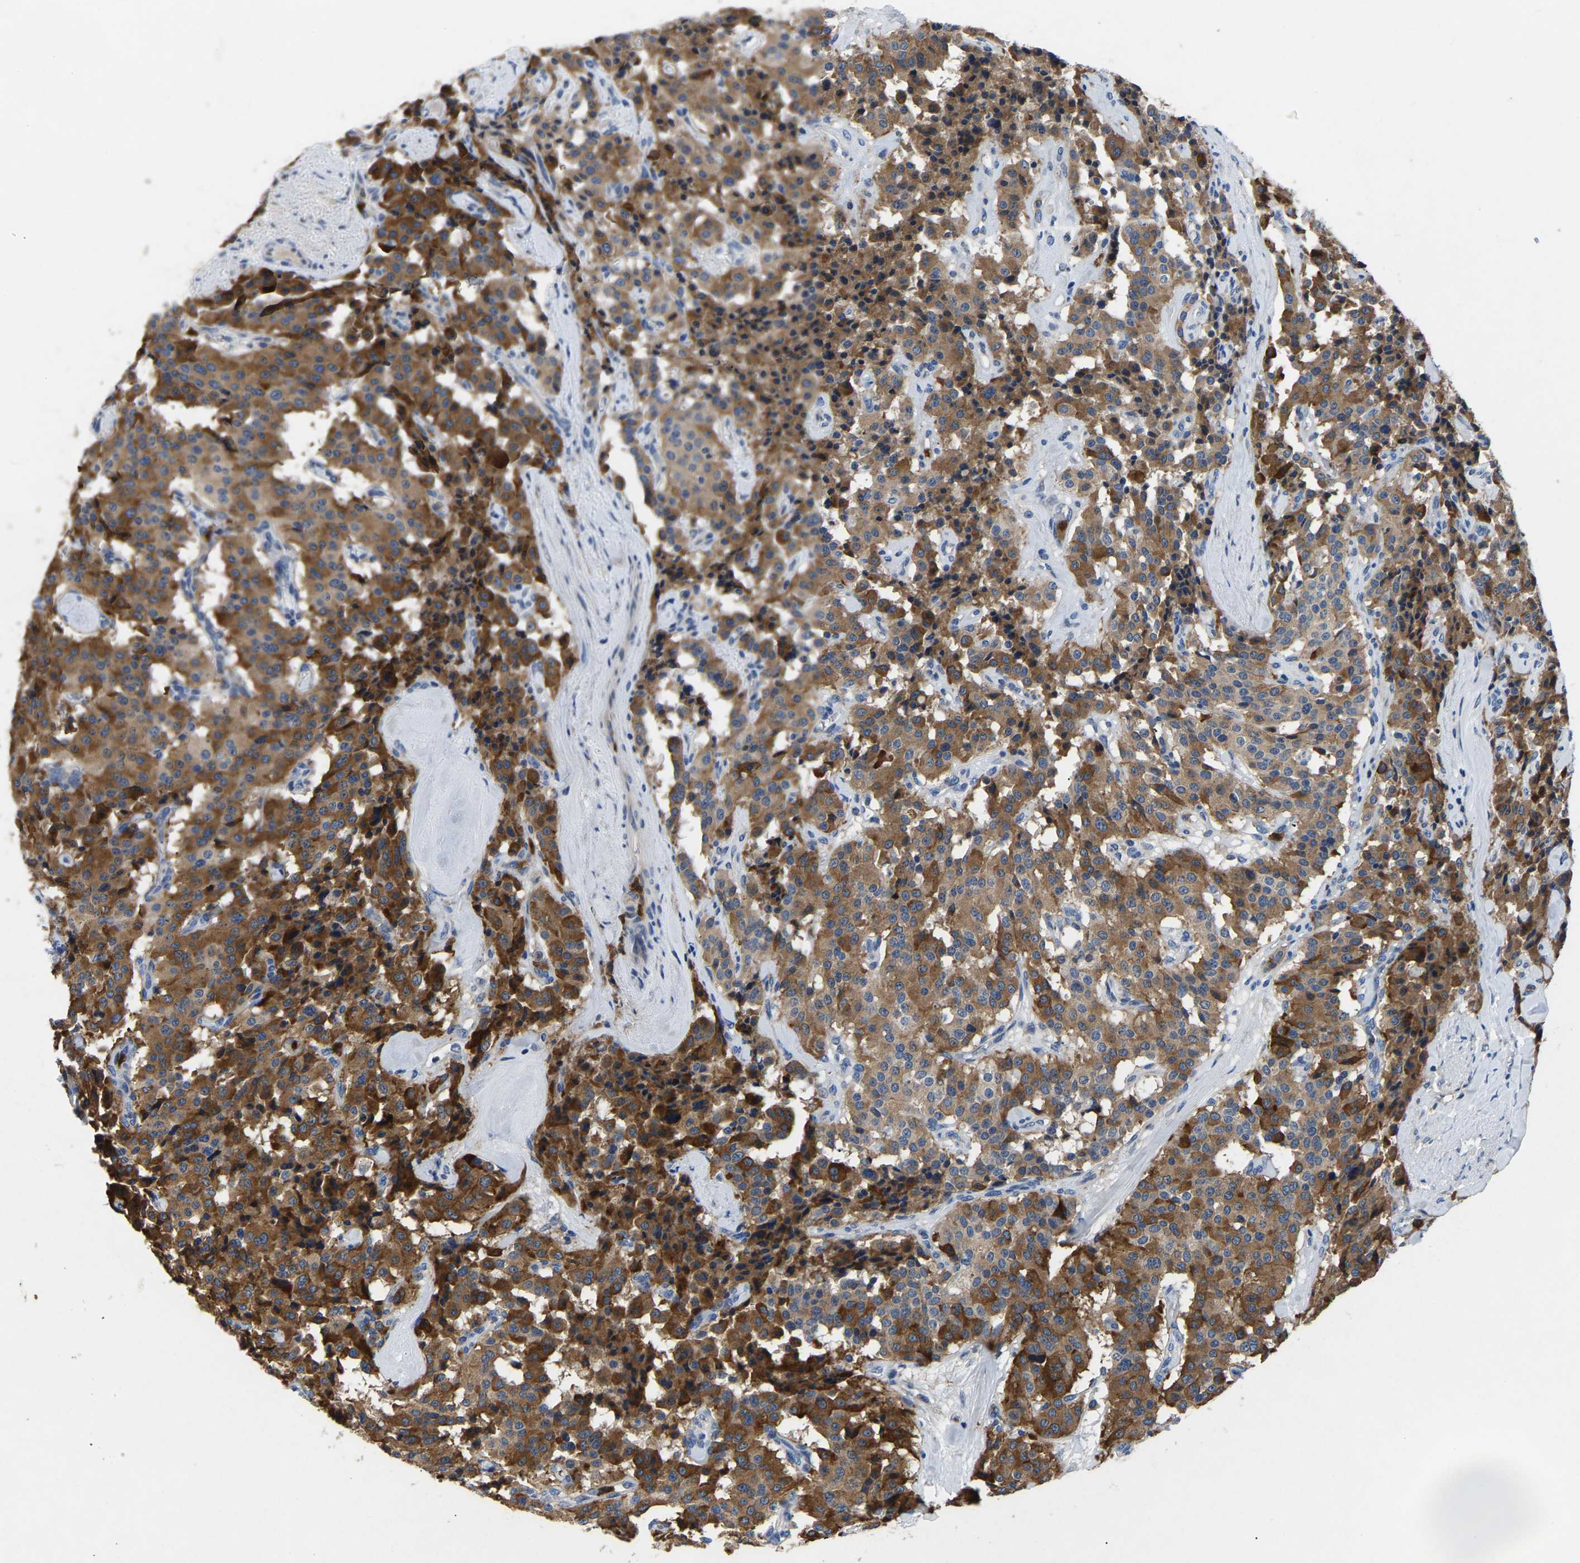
{"staining": {"intensity": "moderate", "quantity": ">75%", "location": "cytoplasmic/membranous"}, "tissue": "carcinoid", "cell_type": "Tumor cells", "image_type": "cancer", "snomed": [{"axis": "morphology", "description": "Carcinoid, malignant, NOS"}, {"axis": "topography", "description": "Lung"}], "caption": "This photomicrograph exhibits IHC staining of malignant carcinoid, with medium moderate cytoplasmic/membranous positivity in about >75% of tumor cells.", "gene": "TOR1B", "patient": {"sex": "male", "age": 30}}